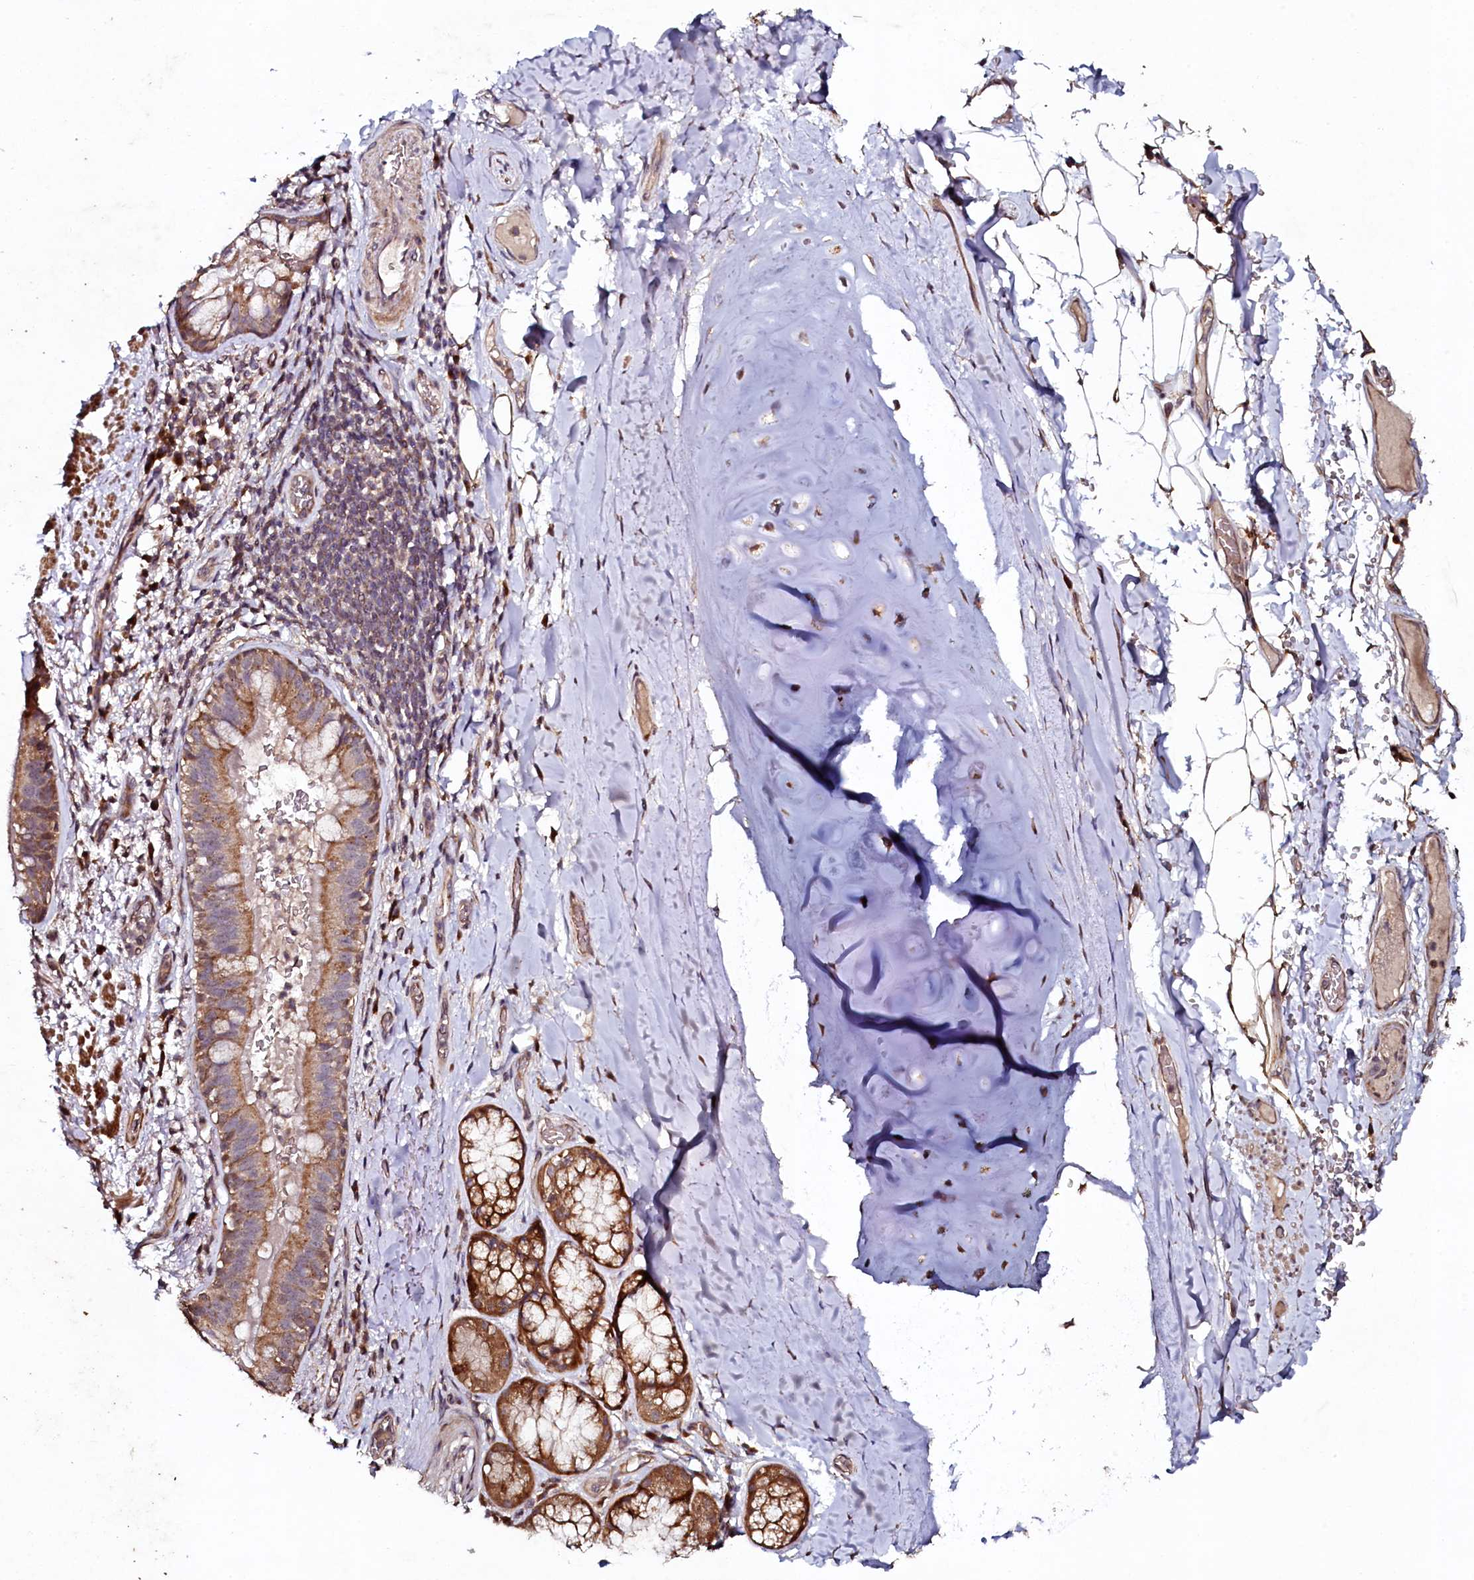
{"staining": {"intensity": "weak", "quantity": ">75%", "location": "cytoplasmic/membranous"}, "tissue": "adipose tissue", "cell_type": "Adipocytes", "image_type": "normal", "snomed": [{"axis": "morphology", "description": "Normal tissue, NOS"}, {"axis": "topography", "description": "Lymph node"}, {"axis": "topography", "description": "Cartilage tissue"}, {"axis": "topography", "description": "Bronchus"}], "caption": "IHC histopathology image of unremarkable adipose tissue stained for a protein (brown), which demonstrates low levels of weak cytoplasmic/membranous expression in about >75% of adipocytes.", "gene": "SEC24C", "patient": {"sex": "male", "age": 63}}